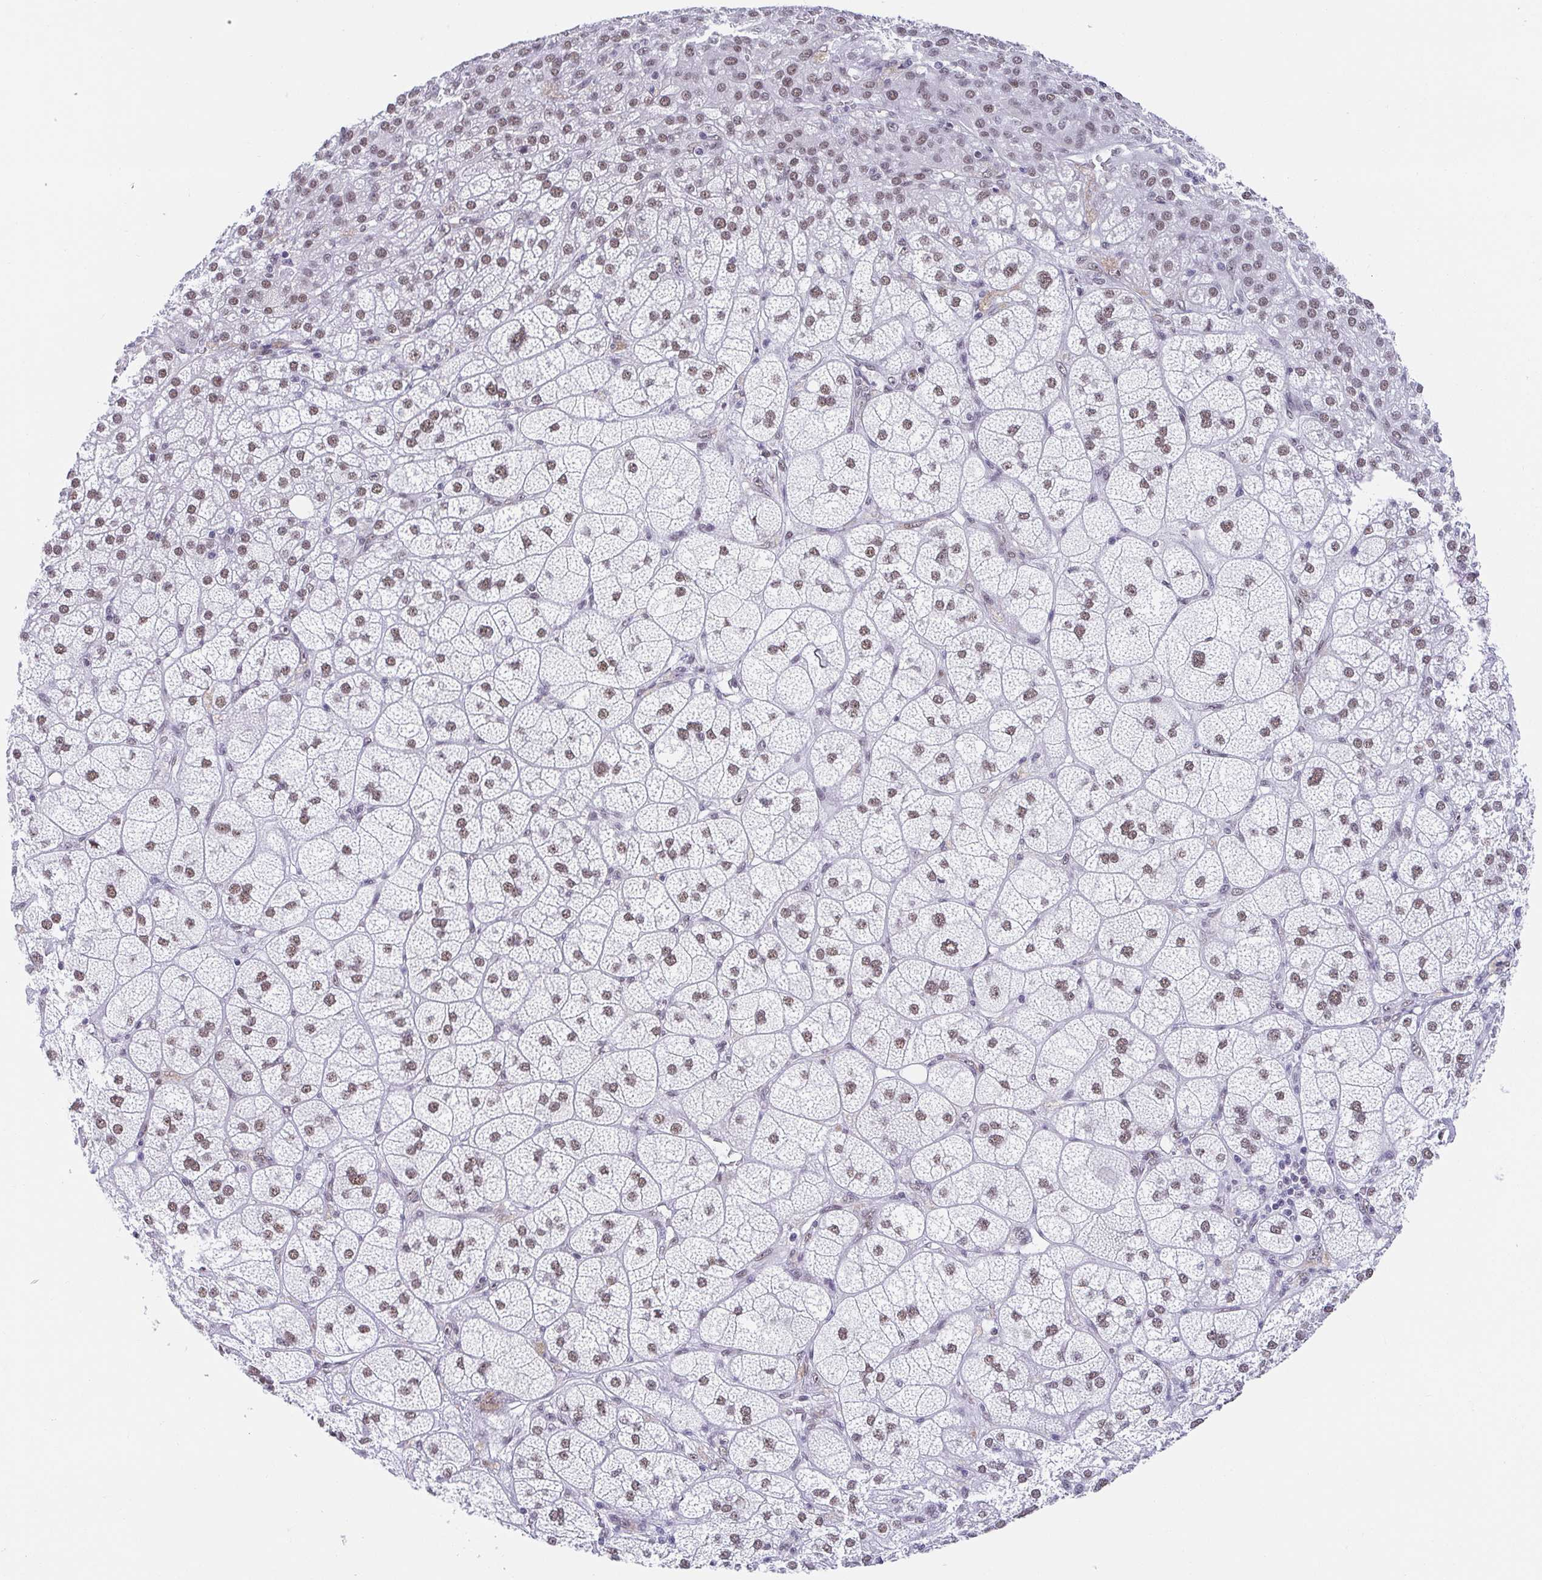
{"staining": {"intensity": "moderate", "quantity": ">75%", "location": "nuclear"}, "tissue": "adrenal gland", "cell_type": "Glandular cells", "image_type": "normal", "snomed": [{"axis": "morphology", "description": "Normal tissue, NOS"}, {"axis": "topography", "description": "Adrenal gland"}], "caption": "Glandular cells show medium levels of moderate nuclear expression in approximately >75% of cells in unremarkable adrenal gland. (DAB = brown stain, brightfield microscopy at high magnification).", "gene": "SLC7A10", "patient": {"sex": "female", "age": 60}}